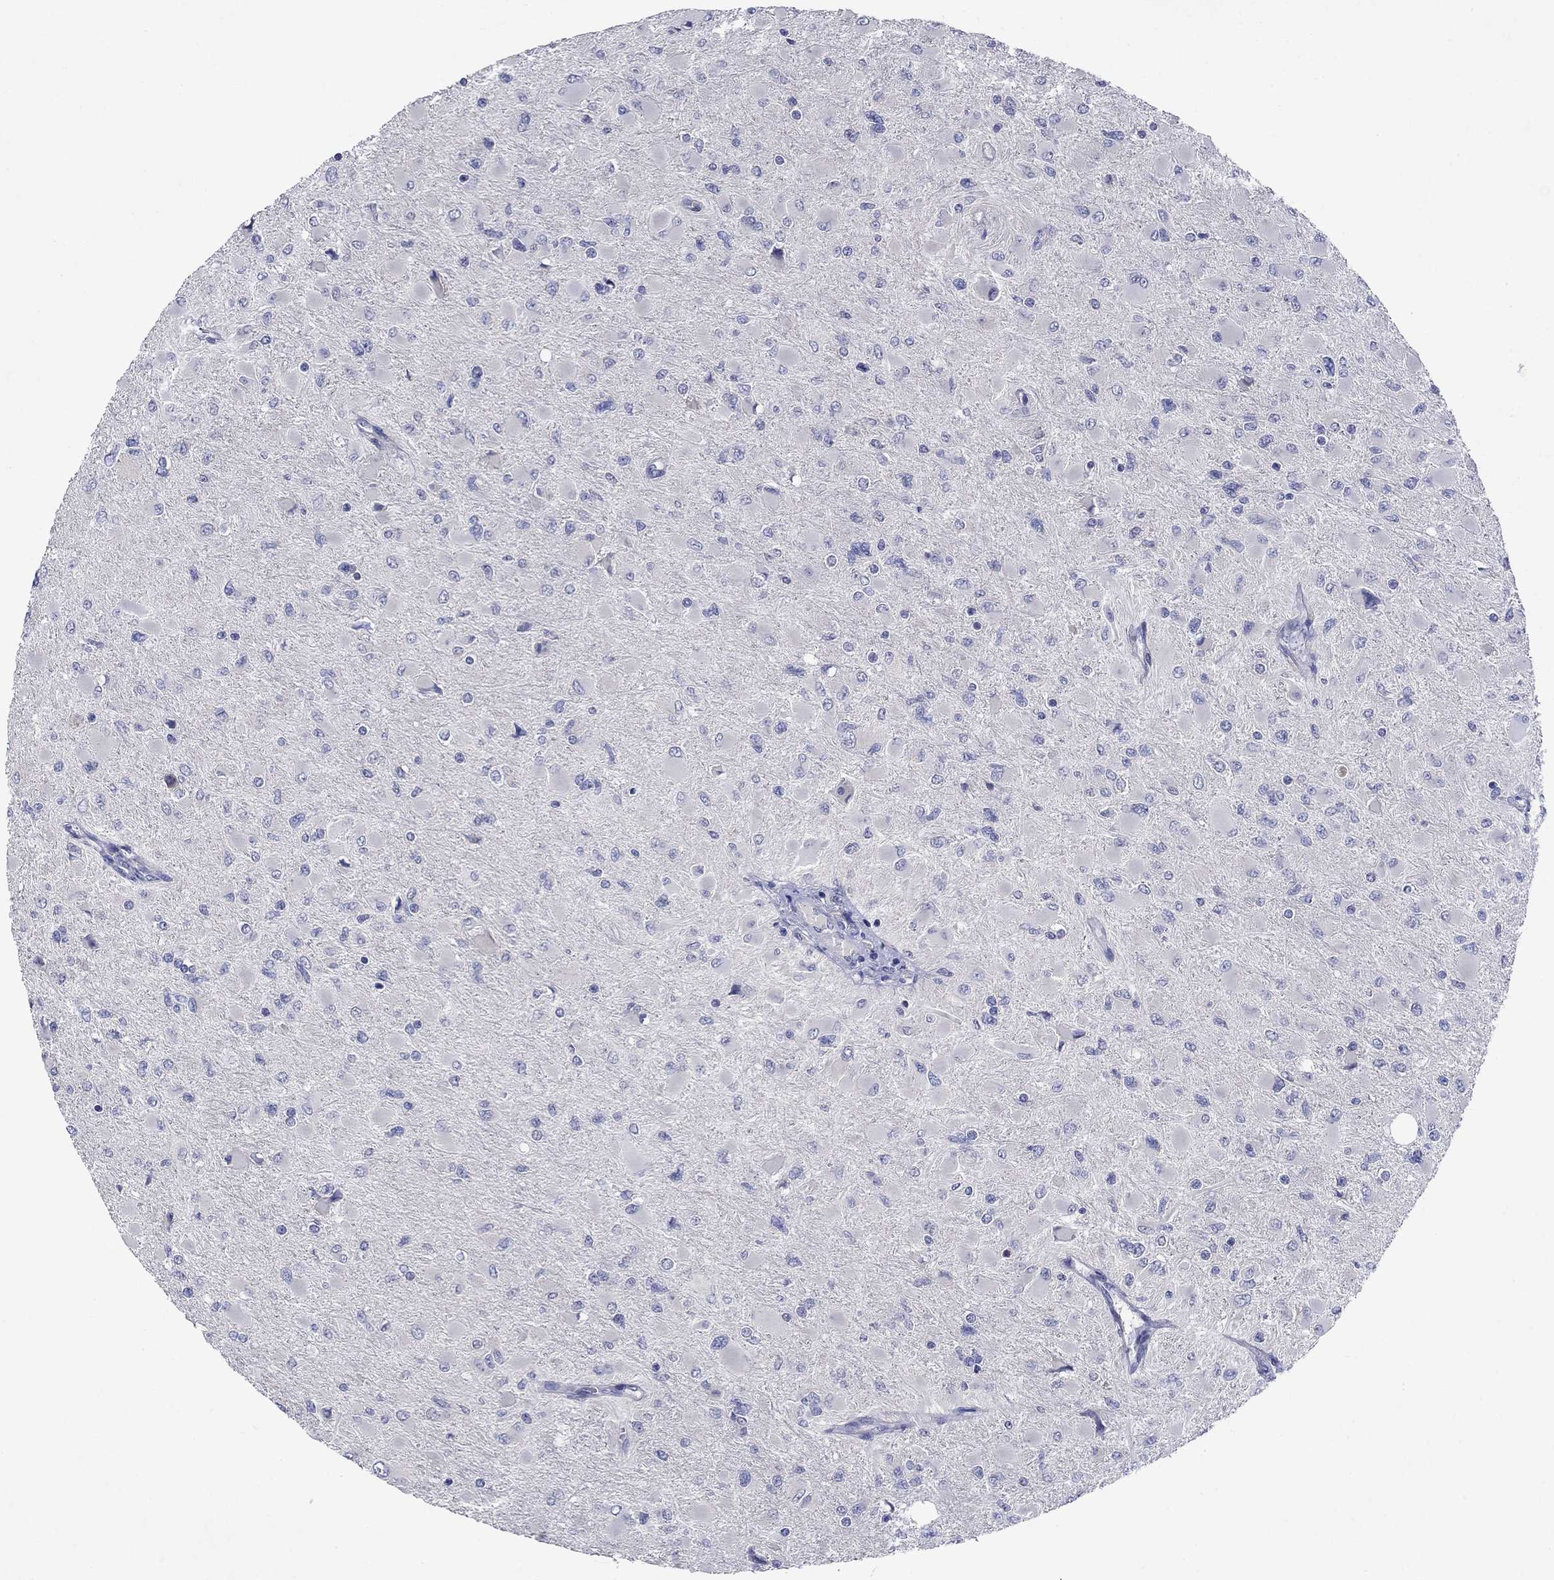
{"staining": {"intensity": "negative", "quantity": "none", "location": "none"}, "tissue": "glioma", "cell_type": "Tumor cells", "image_type": "cancer", "snomed": [{"axis": "morphology", "description": "Glioma, malignant, High grade"}, {"axis": "topography", "description": "Cerebral cortex"}], "caption": "IHC of glioma demonstrates no positivity in tumor cells.", "gene": "SULT2B1", "patient": {"sex": "female", "age": 36}}